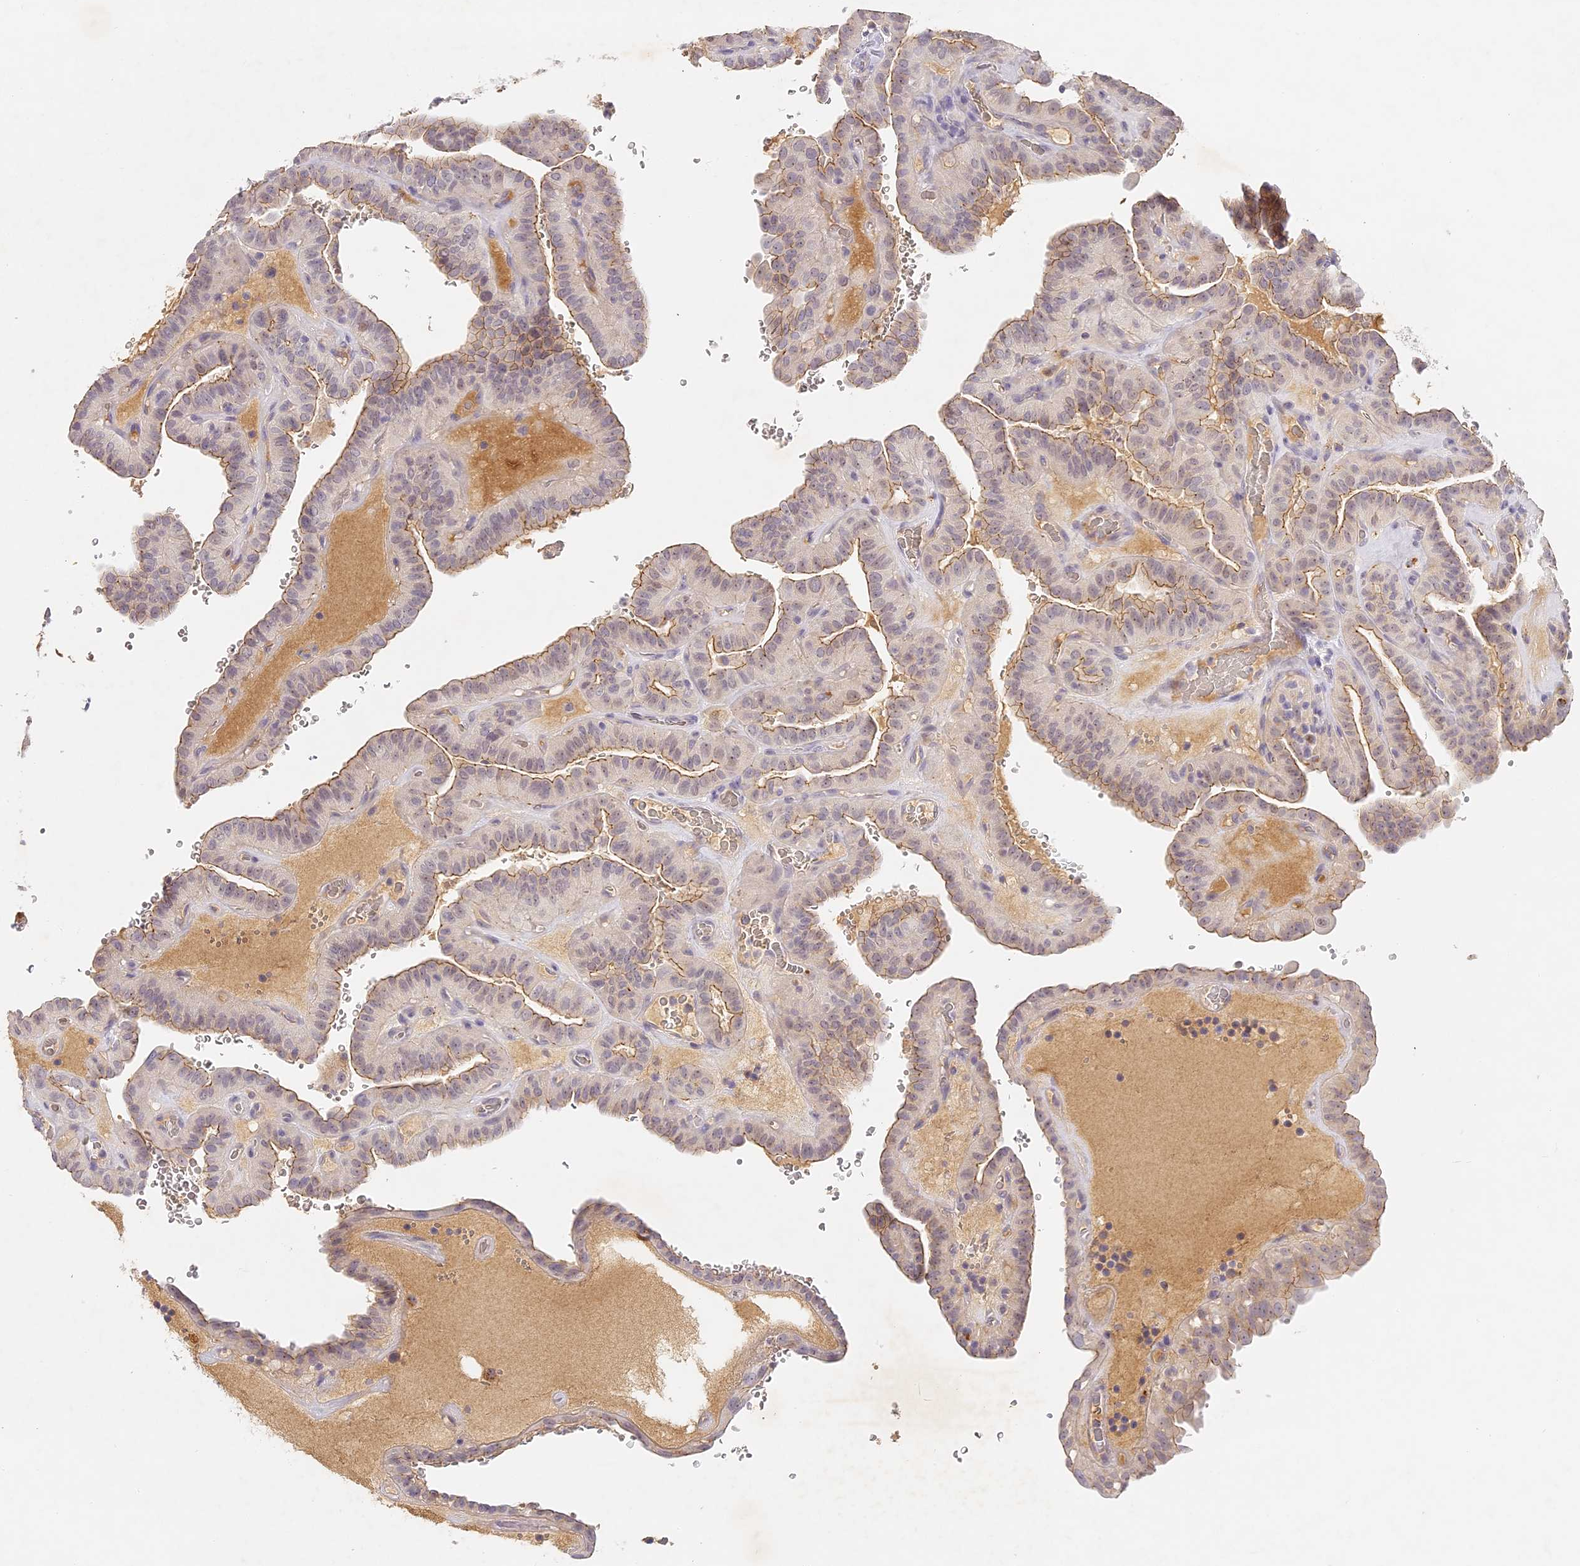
{"staining": {"intensity": "moderate", "quantity": "<25%", "location": "cytoplasmic/membranous"}, "tissue": "thyroid cancer", "cell_type": "Tumor cells", "image_type": "cancer", "snomed": [{"axis": "morphology", "description": "Papillary adenocarcinoma, NOS"}, {"axis": "topography", "description": "Thyroid gland"}], "caption": "A micrograph of human thyroid papillary adenocarcinoma stained for a protein reveals moderate cytoplasmic/membranous brown staining in tumor cells. The protein of interest is shown in brown color, while the nuclei are stained blue.", "gene": "ELL3", "patient": {"sex": "male", "age": 77}}